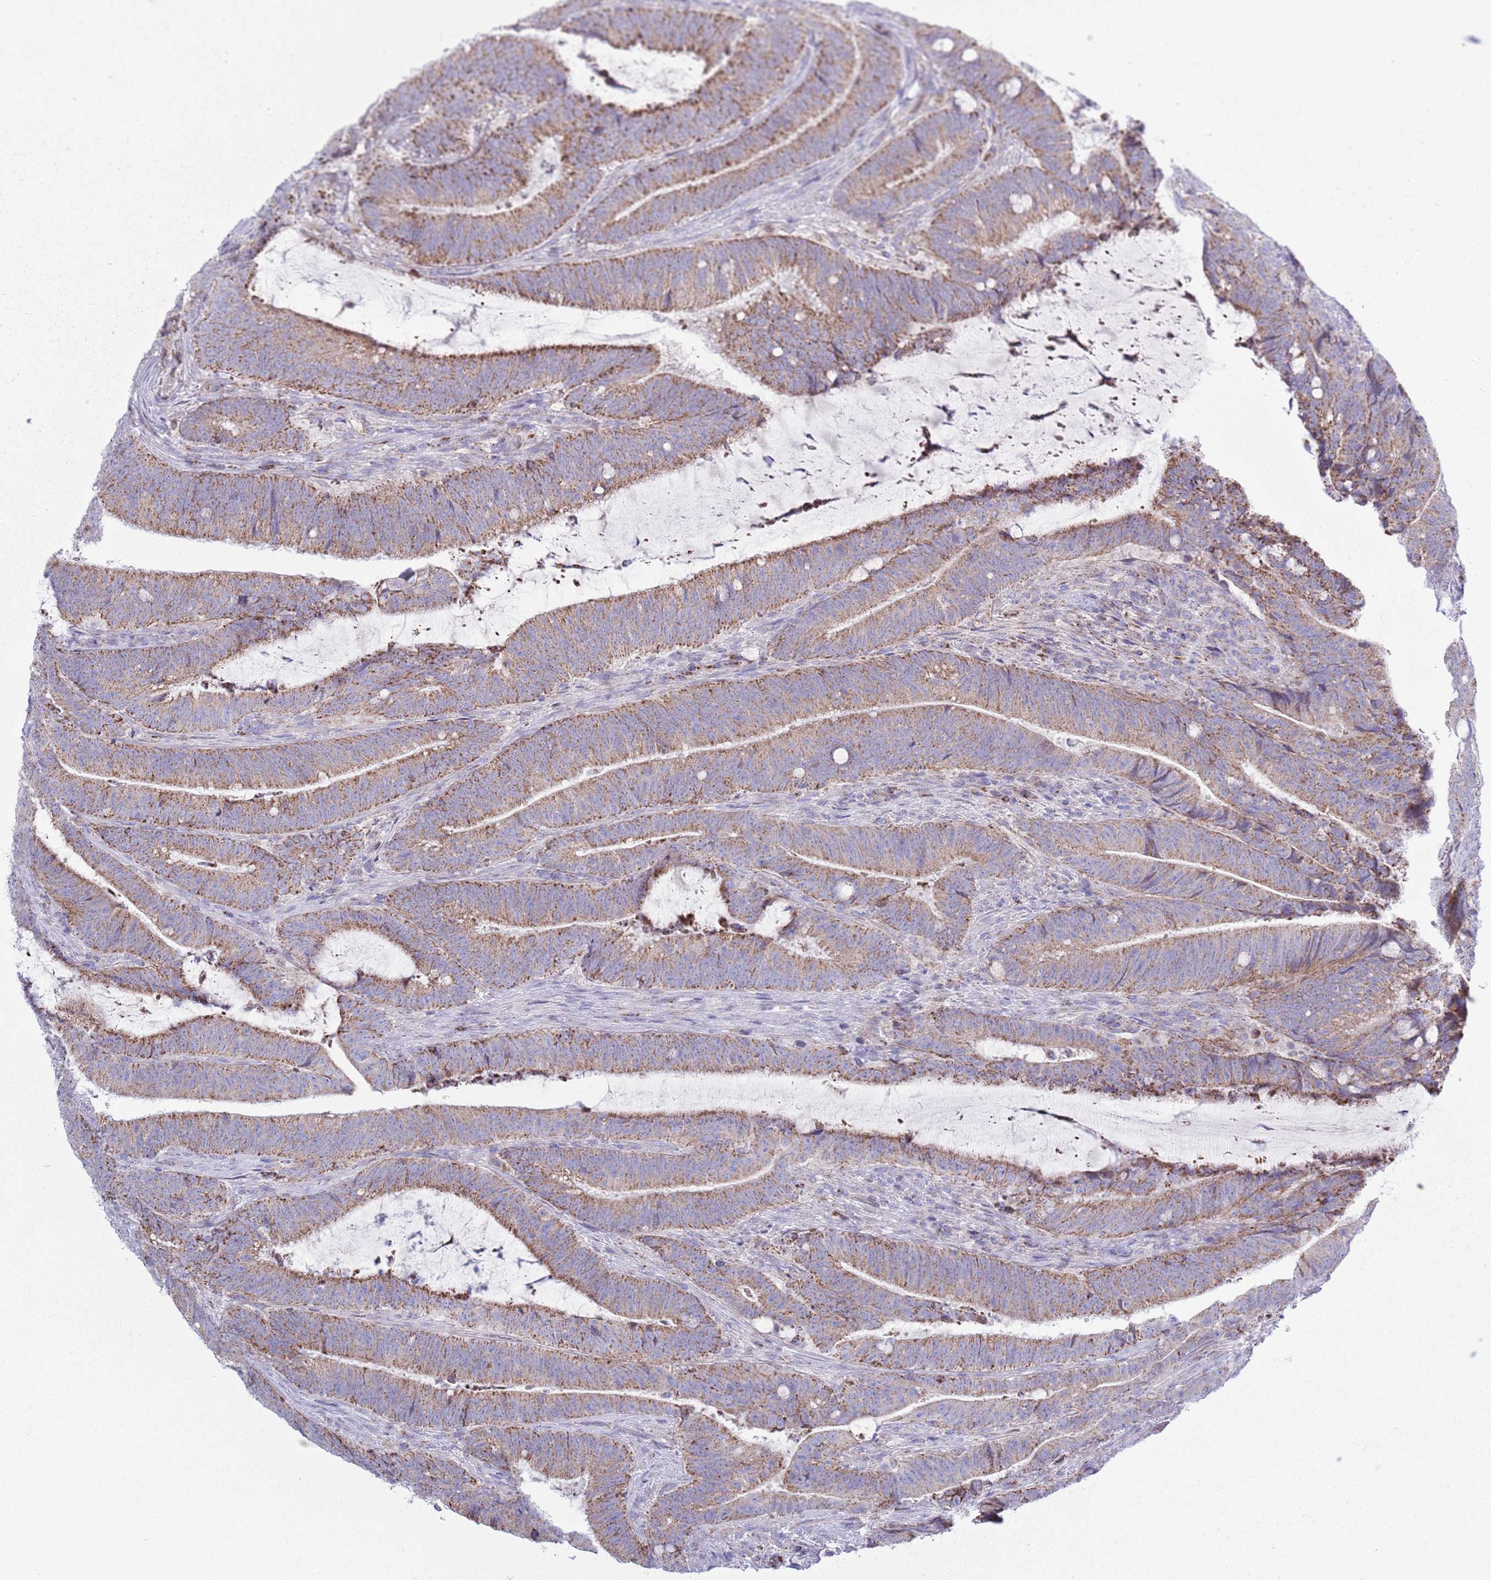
{"staining": {"intensity": "moderate", "quantity": ">75%", "location": "cytoplasmic/membranous"}, "tissue": "colorectal cancer", "cell_type": "Tumor cells", "image_type": "cancer", "snomed": [{"axis": "morphology", "description": "Adenocarcinoma, NOS"}, {"axis": "topography", "description": "Colon"}], "caption": "Protein staining of colorectal cancer tissue reveals moderate cytoplasmic/membranous positivity in about >75% of tumor cells. (Brightfield microscopy of DAB IHC at high magnification).", "gene": "ATP6V1B1", "patient": {"sex": "female", "age": 43}}